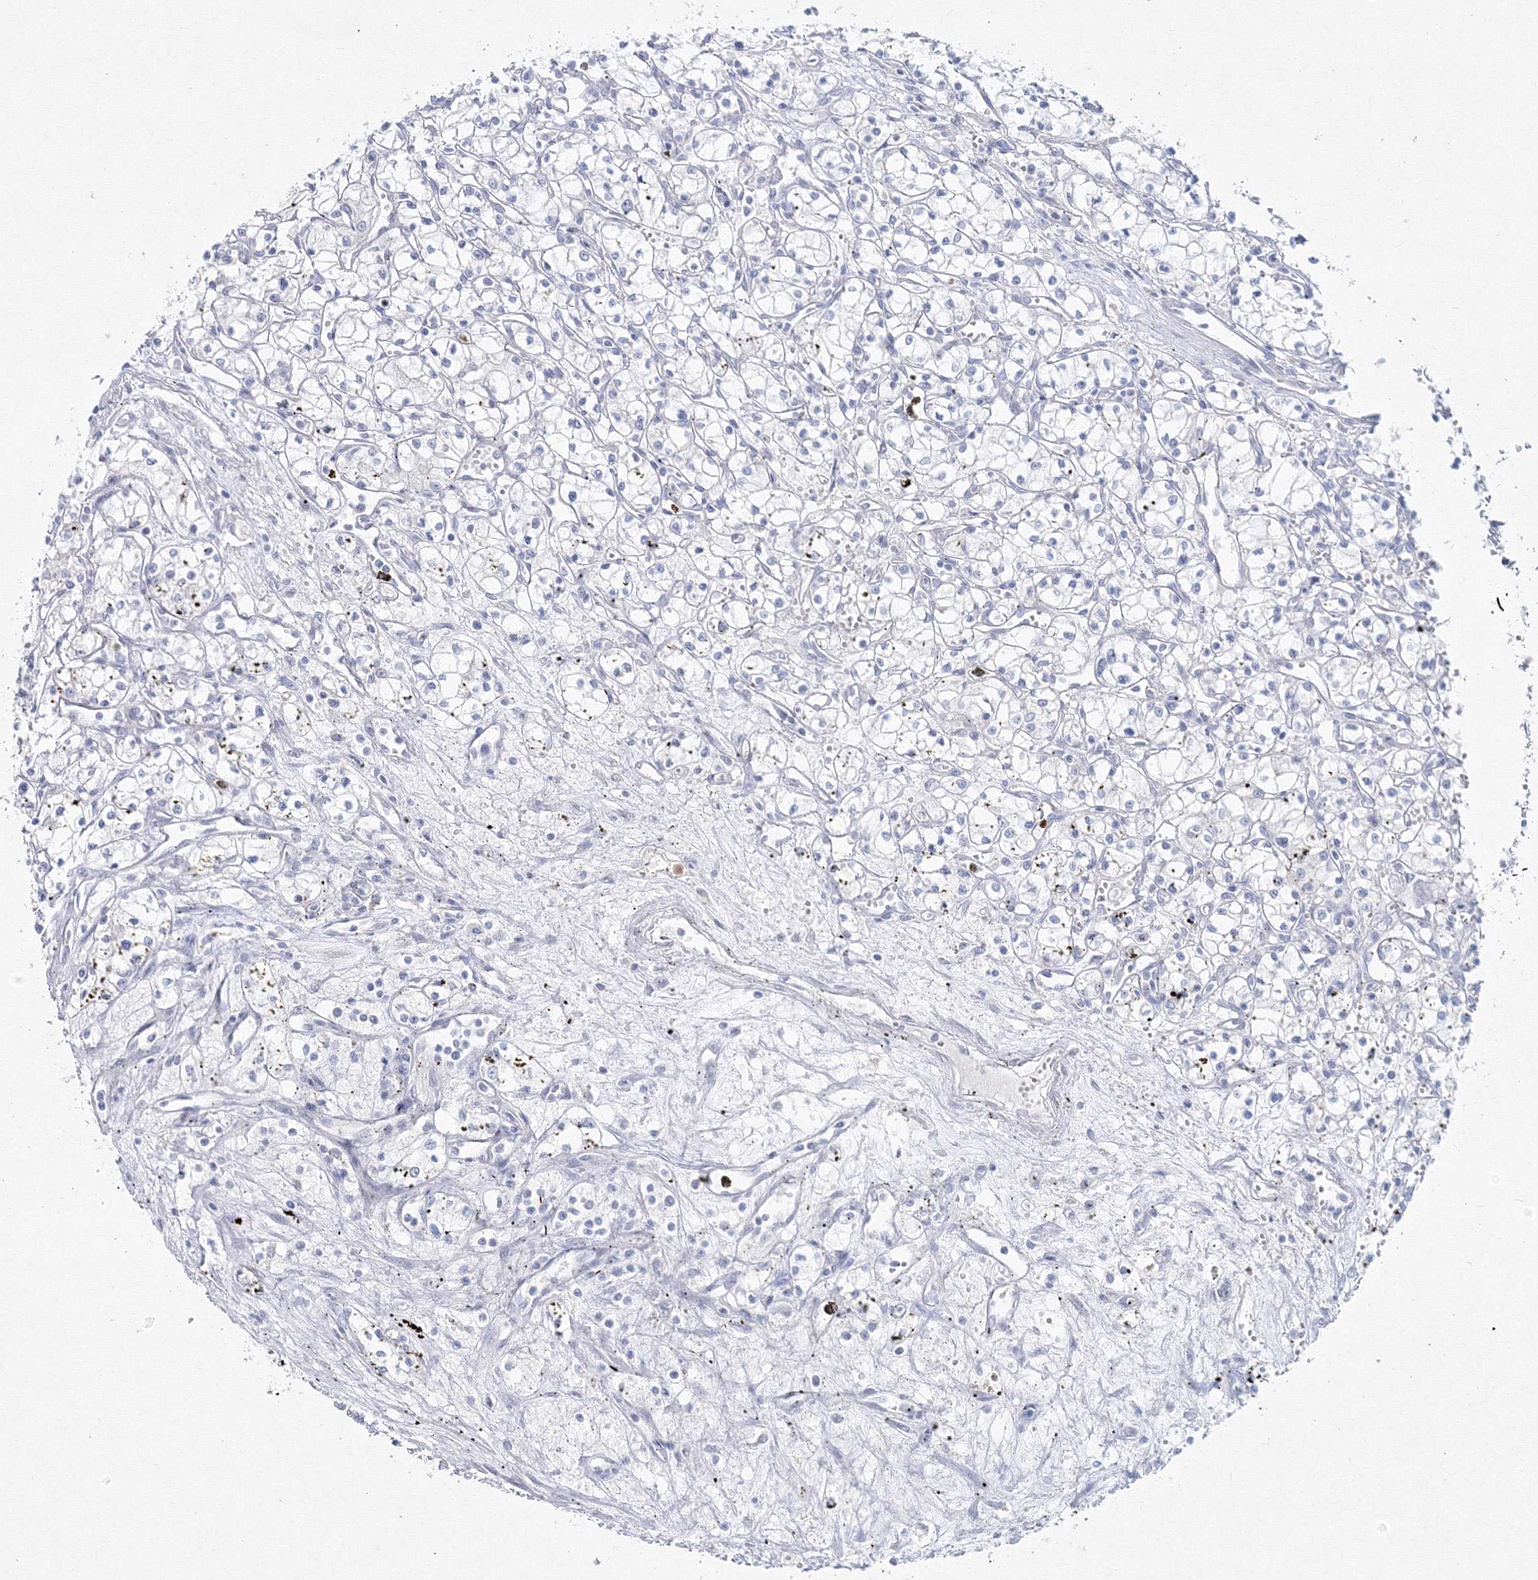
{"staining": {"intensity": "negative", "quantity": "none", "location": "none"}, "tissue": "renal cancer", "cell_type": "Tumor cells", "image_type": "cancer", "snomed": [{"axis": "morphology", "description": "Adenocarcinoma, NOS"}, {"axis": "topography", "description": "Kidney"}], "caption": "Renal adenocarcinoma was stained to show a protein in brown. There is no significant expression in tumor cells.", "gene": "GCKR", "patient": {"sex": "male", "age": 59}}